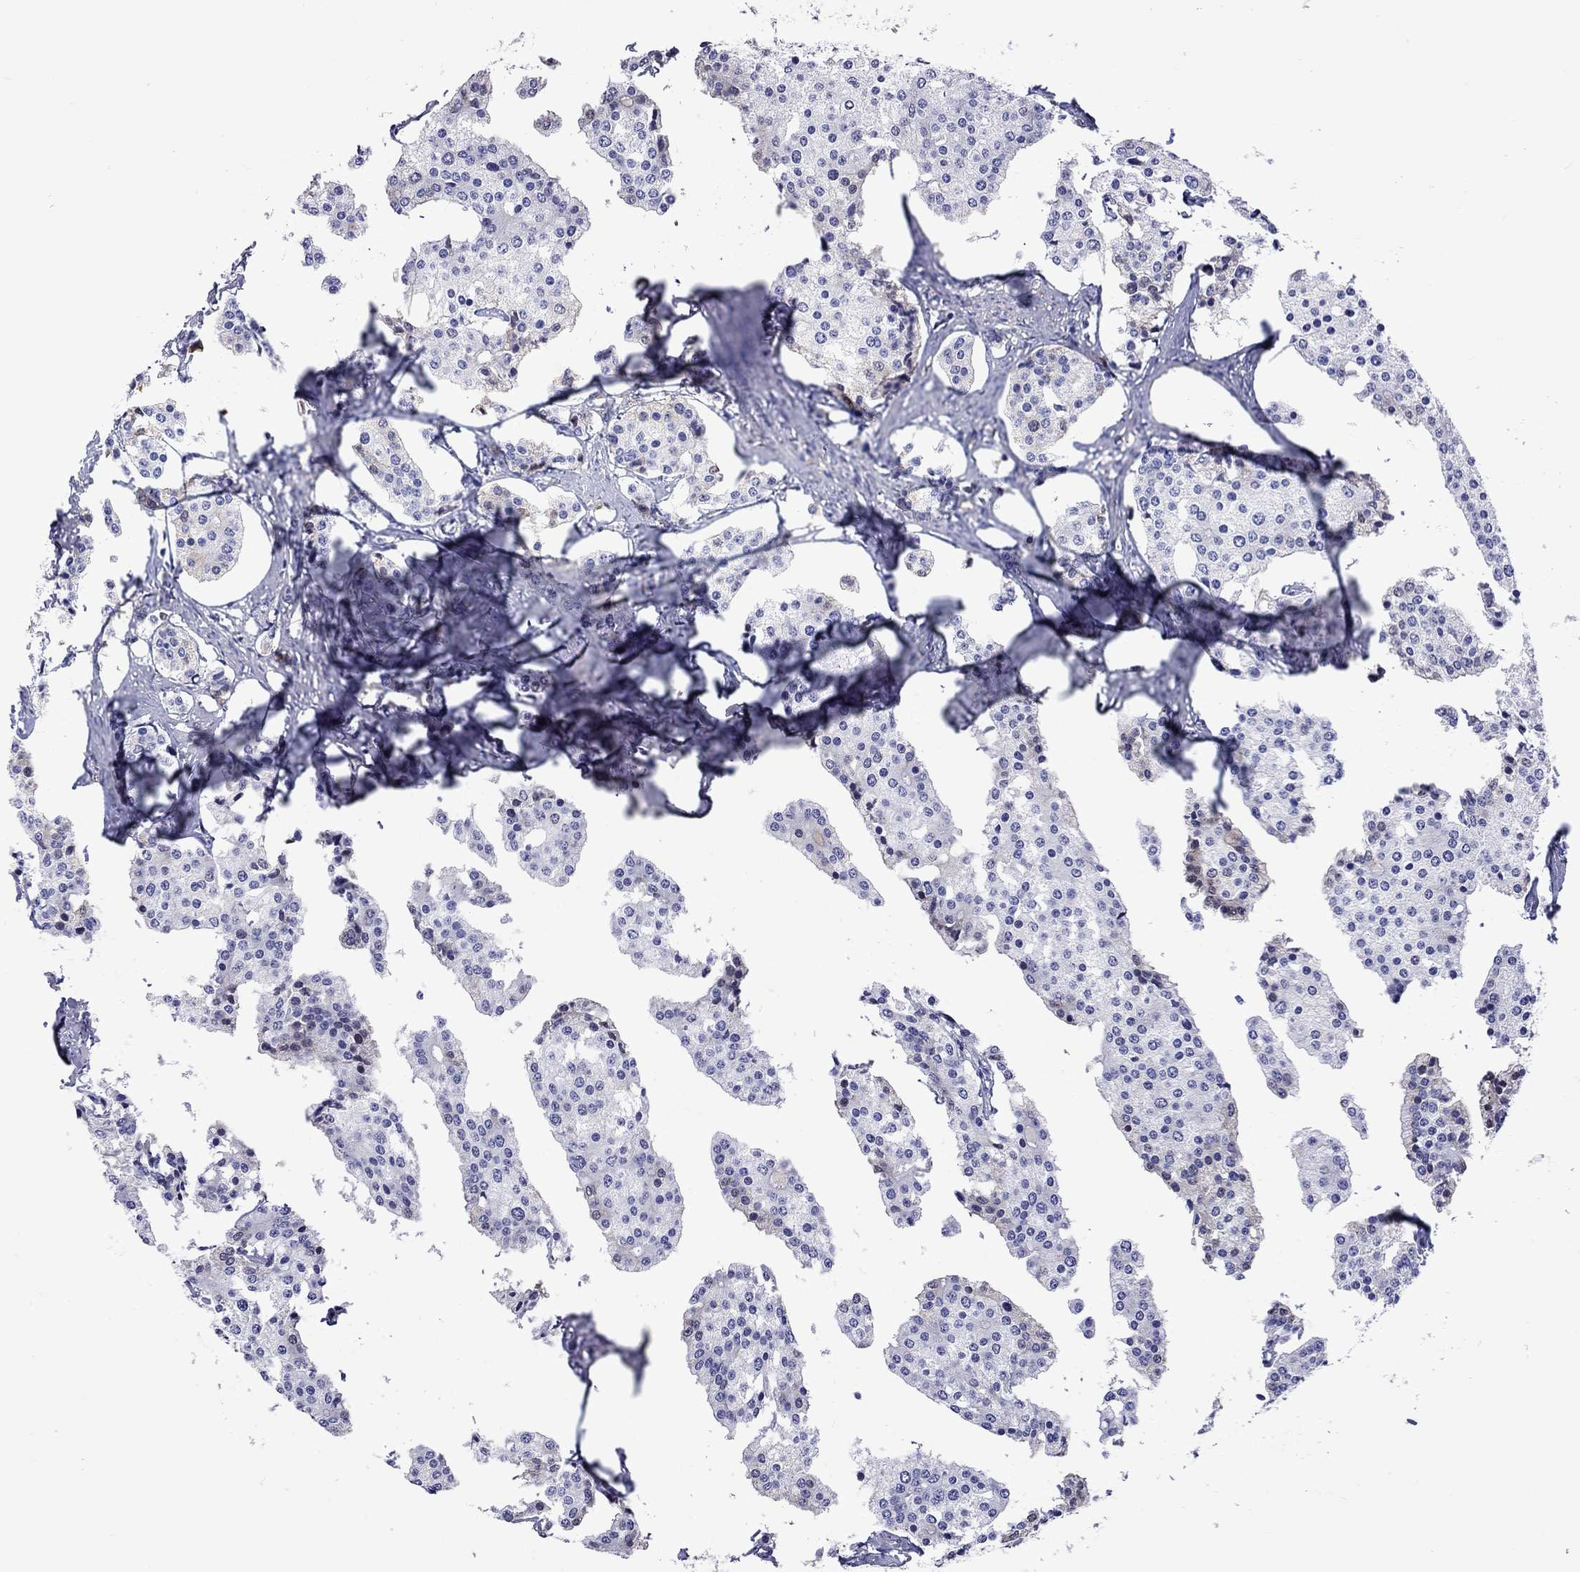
{"staining": {"intensity": "negative", "quantity": "none", "location": "none"}, "tissue": "carcinoid", "cell_type": "Tumor cells", "image_type": "cancer", "snomed": [{"axis": "morphology", "description": "Carcinoid, malignant, NOS"}, {"axis": "topography", "description": "Small intestine"}], "caption": "Histopathology image shows no significant protein positivity in tumor cells of carcinoid (malignant).", "gene": "SERPINA3", "patient": {"sex": "female", "age": 65}}